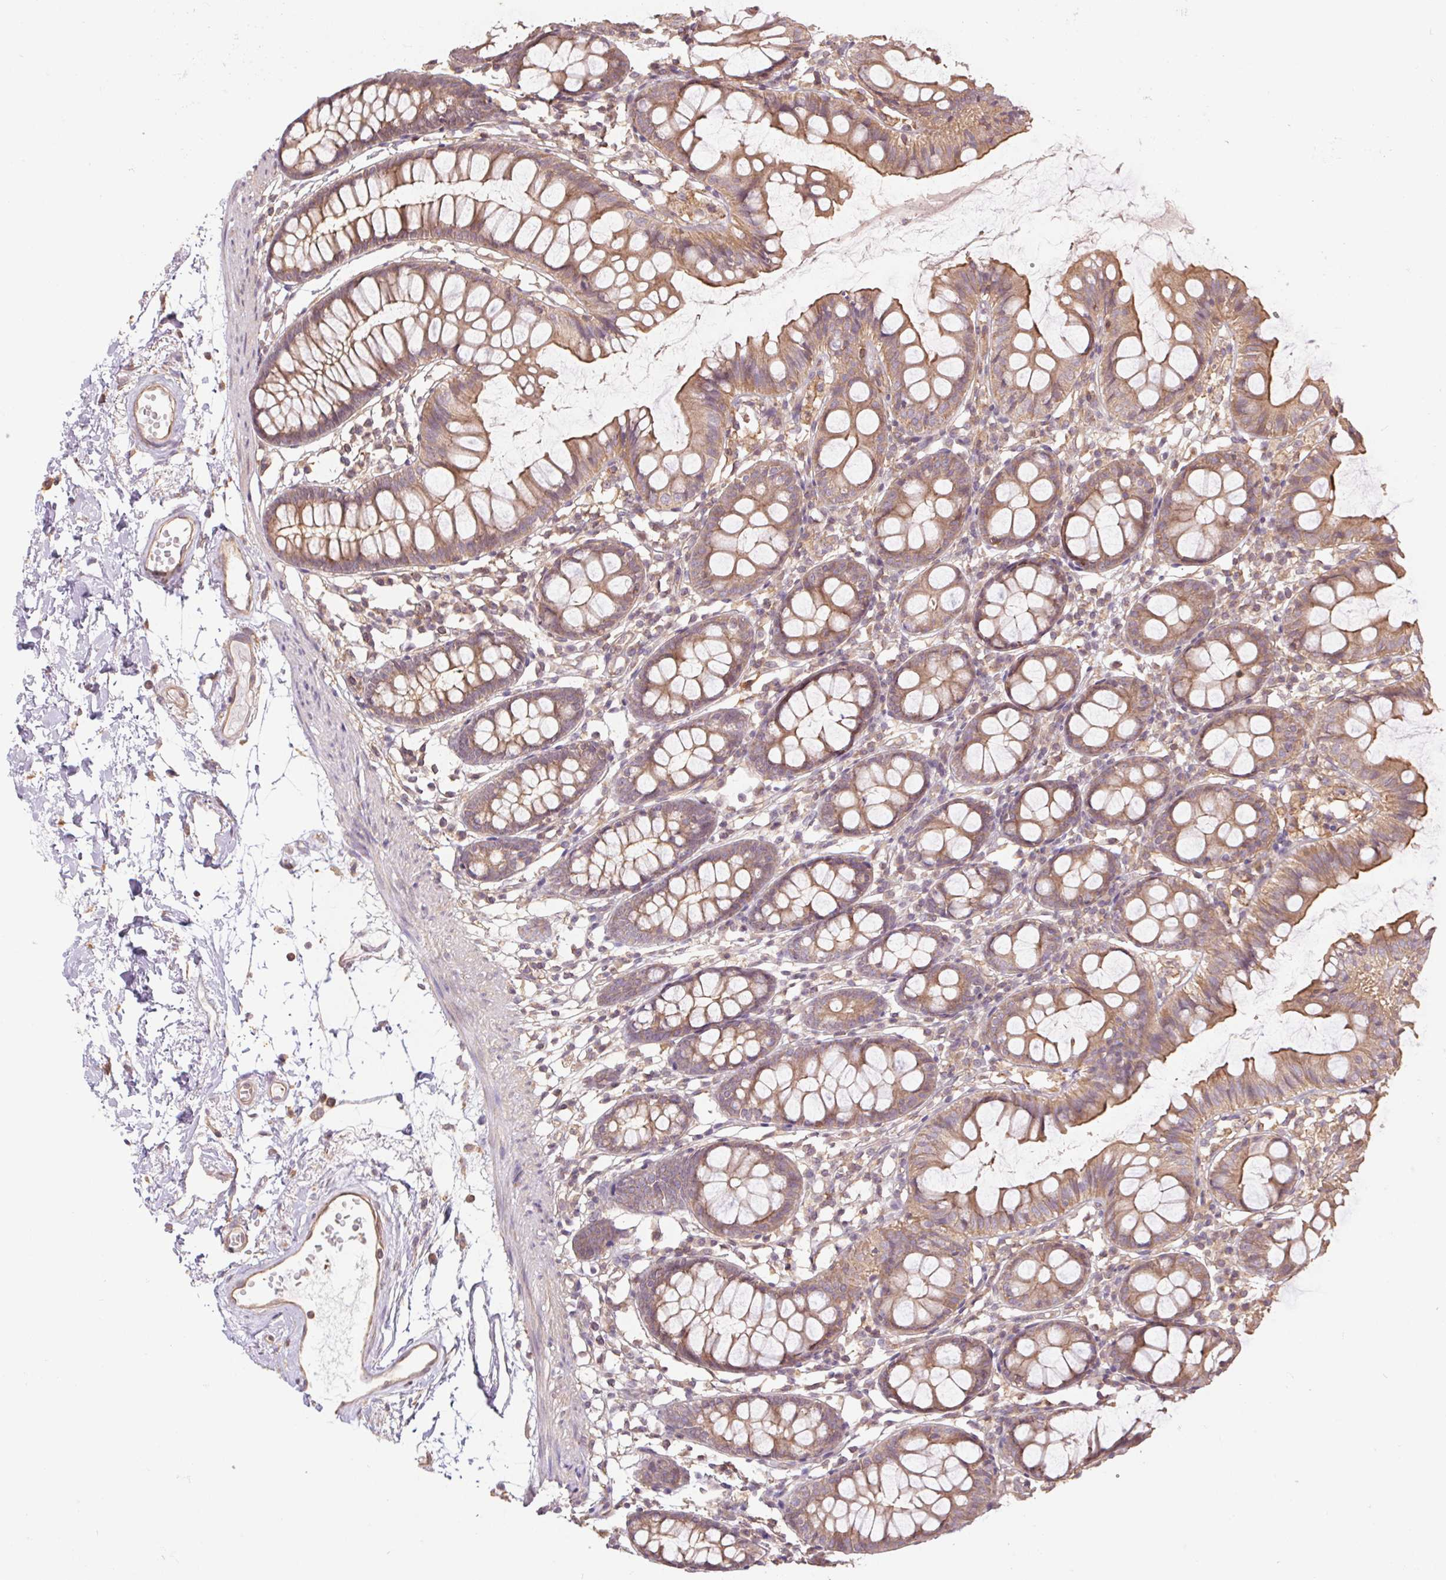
{"staining": {"intensity": "moderate", "quantity": ">75%", "location": "cytoplasmic/membranous"}, "tissue": "colon", "cell_type": "Endothelial cells", "image_type": "normal", "snomed": [{"axis": "morphology", "description": "Normal tissue, NOS"}, {"axis": "topography", "description": "Colon"}], "caption": "Protein expression analysis of normal colon reveals moderate cytoplasmic/membranous positivity in approximately >75% of endothelial cells.", "gene": "TUBA1A", "patient": {"sex": "female", "age": 84}}